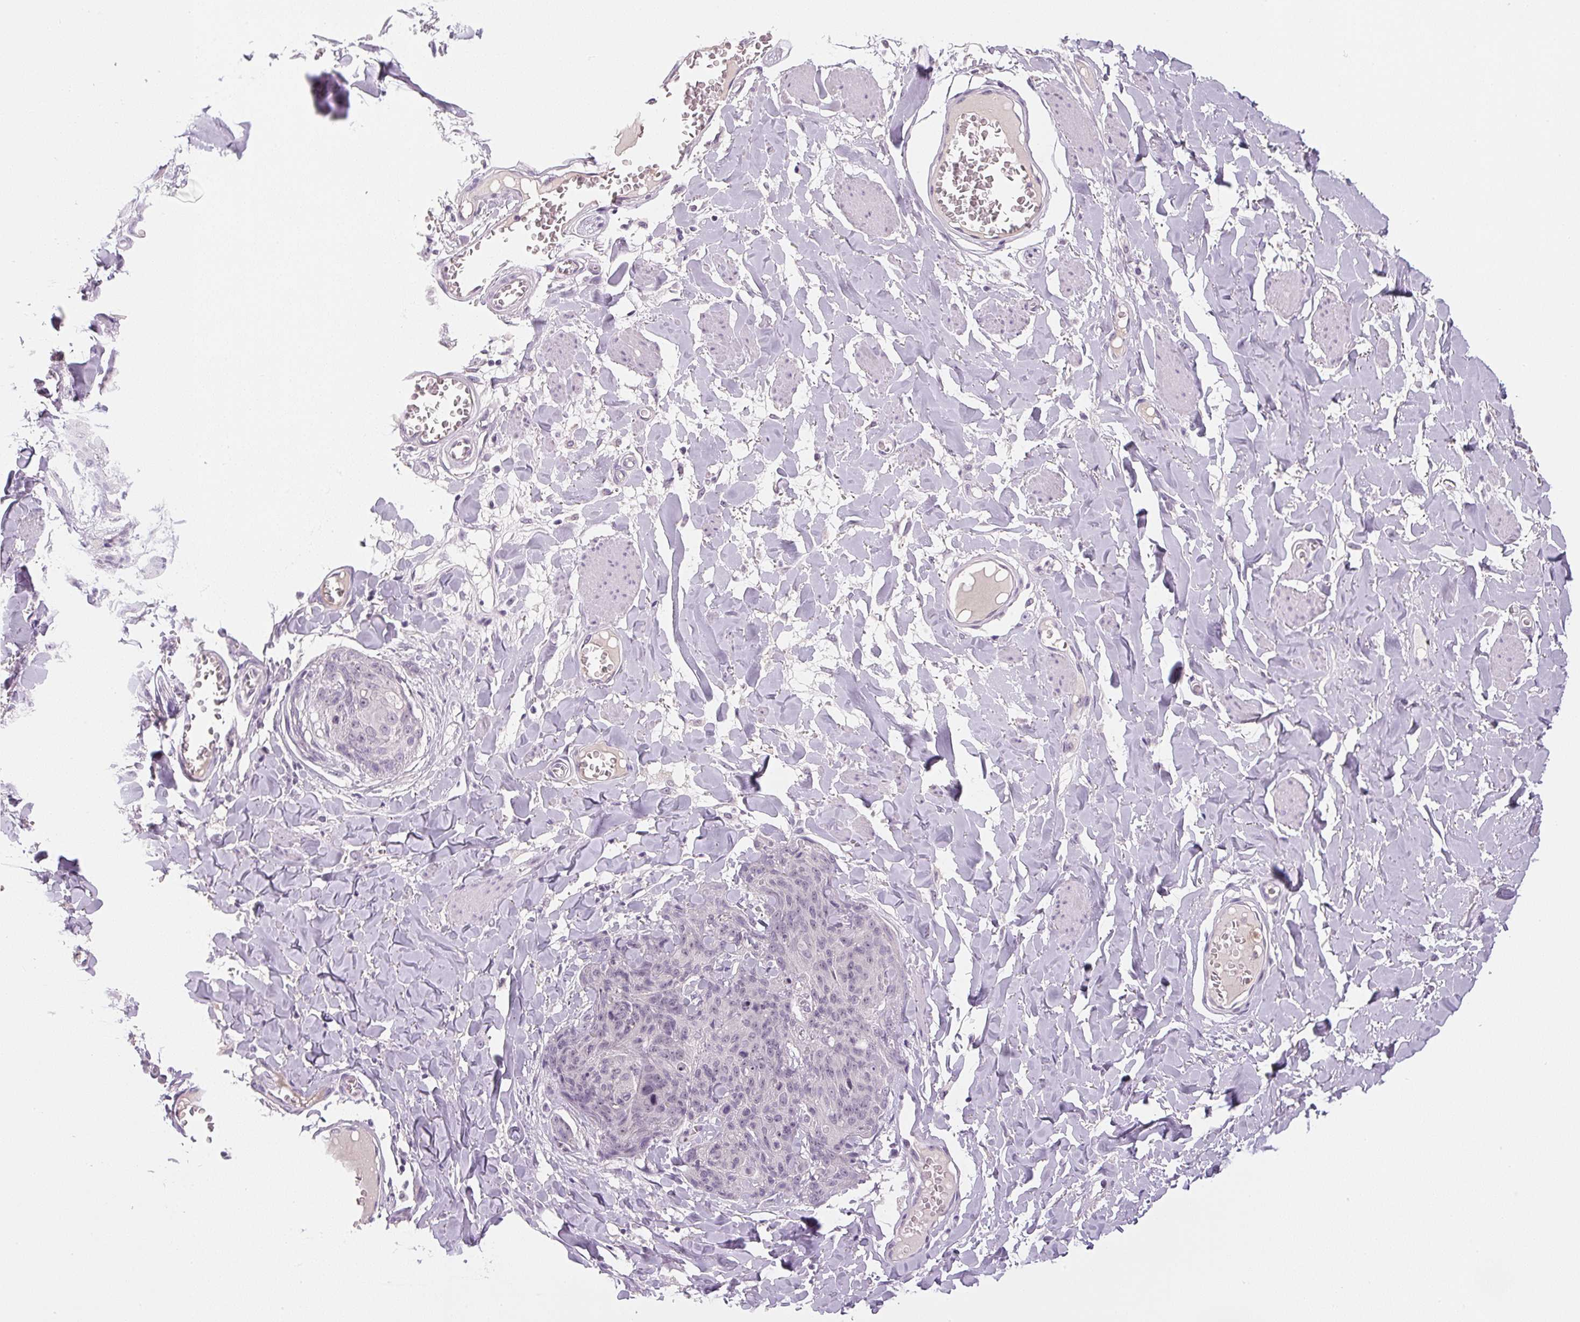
{"staining": {"intensity": "negative", "quantity": "none", "location": "none"}, "tissue": "skin cancer", "cell_type": "Tumor cells", "image_type": "cancer", "snomed": [{"axis": "morphology", "description": "Squamous cell carcinoma, NOS"}, {"axis": "topography", "description": "Skin"}, {"axis": "topography", "description": "Vulva"}], "caption": "Tumor cells are negative for brown protein staining in skin cancer (squamous cell carcinoma).", "gene": "SGF29", "patient": {"sex": "female", "age": 85}}